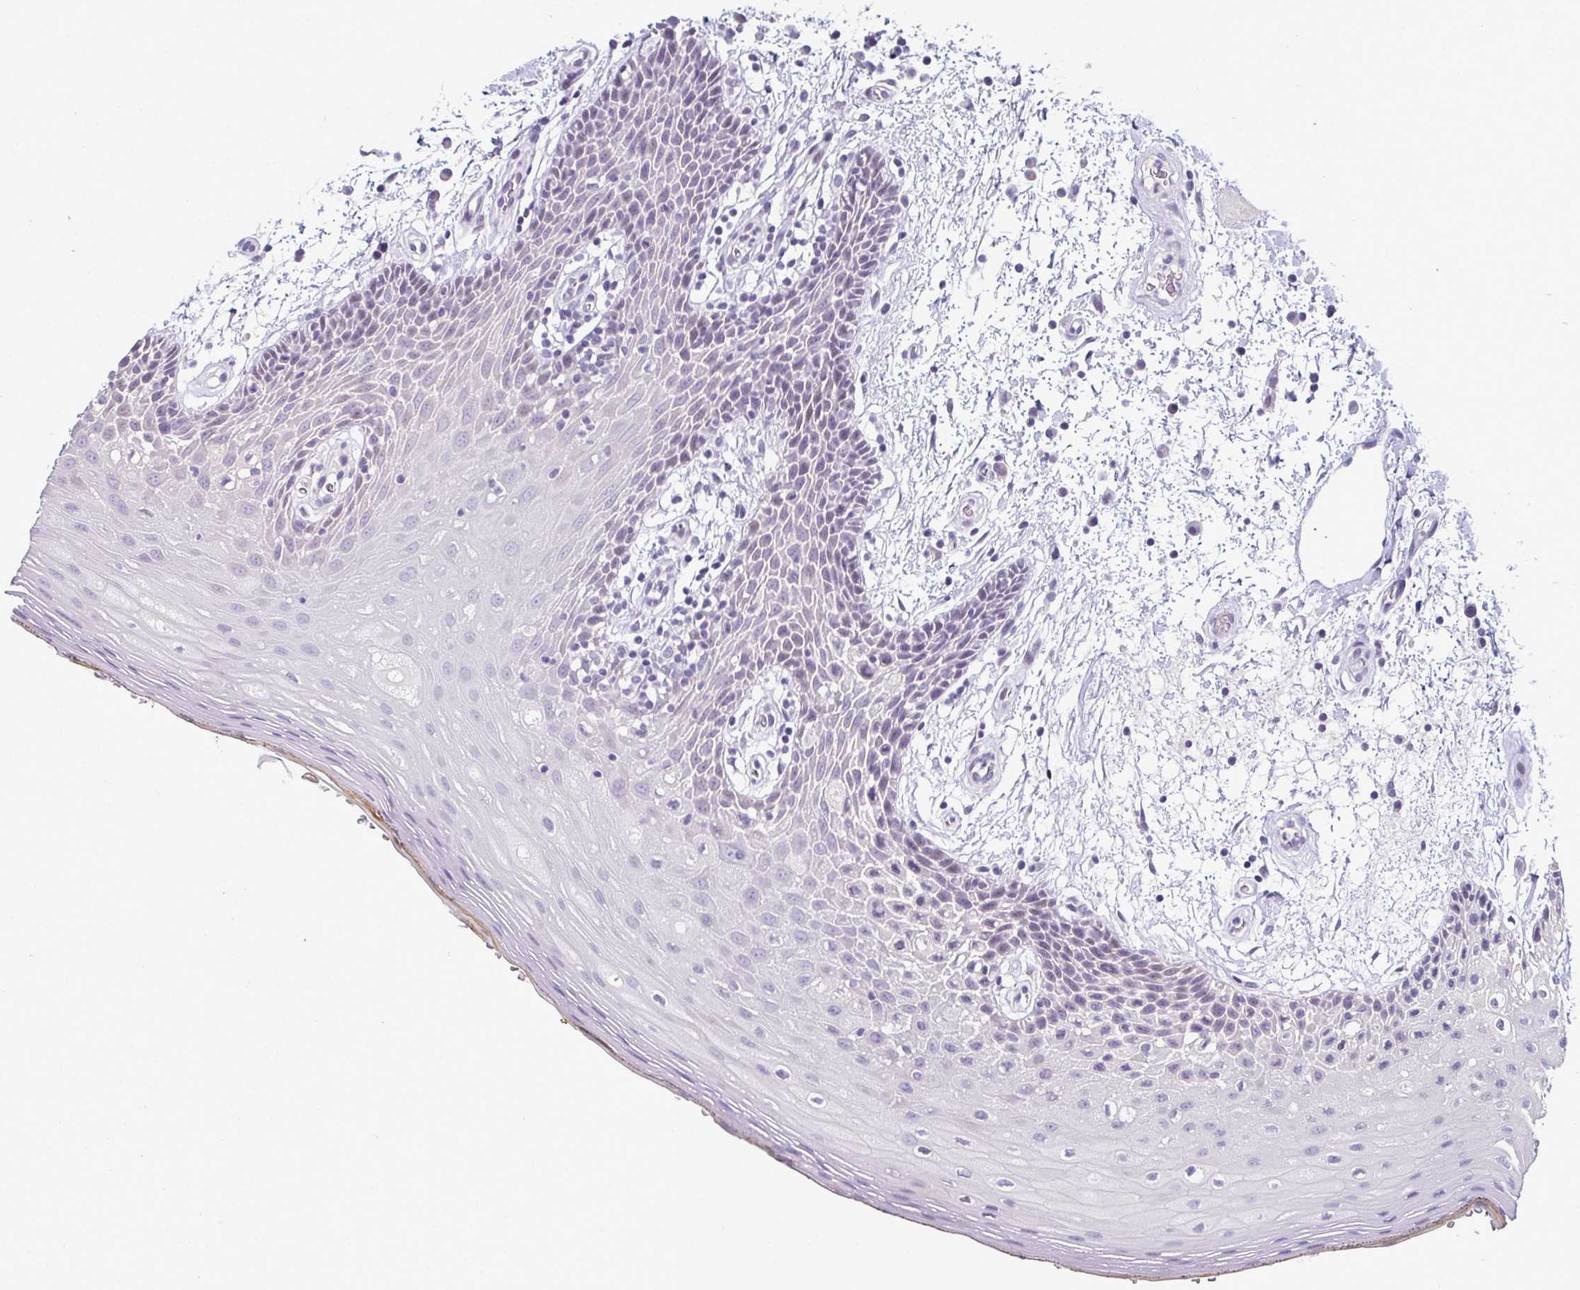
{"staining": {"intensity": "negative", "quantity": "none", "location": "none"}, "tissue": "oral mucosa", "cell_type": "Squamous epithelial cells", "image_type": "normal", "snomed": [{"axis": "morphology", "description": "Normal tissue, NOS"}, {"axis": "morphology", "description": "Squamous cell carcinoma, NOS"}, {"axis": "topography", "description": "Oral tissue"}, {"axis": "topography", "description": "Head-Neck"}], "caption": "Immunohistochemistry (IHC) of benign oral mucosa reveals no positivity in squamous epithelial cells. (DAB immunohistochemistry with hematoxylin counter stain).", "gene": "ODF1", "patient": {"sex": "male", "age": 52}}